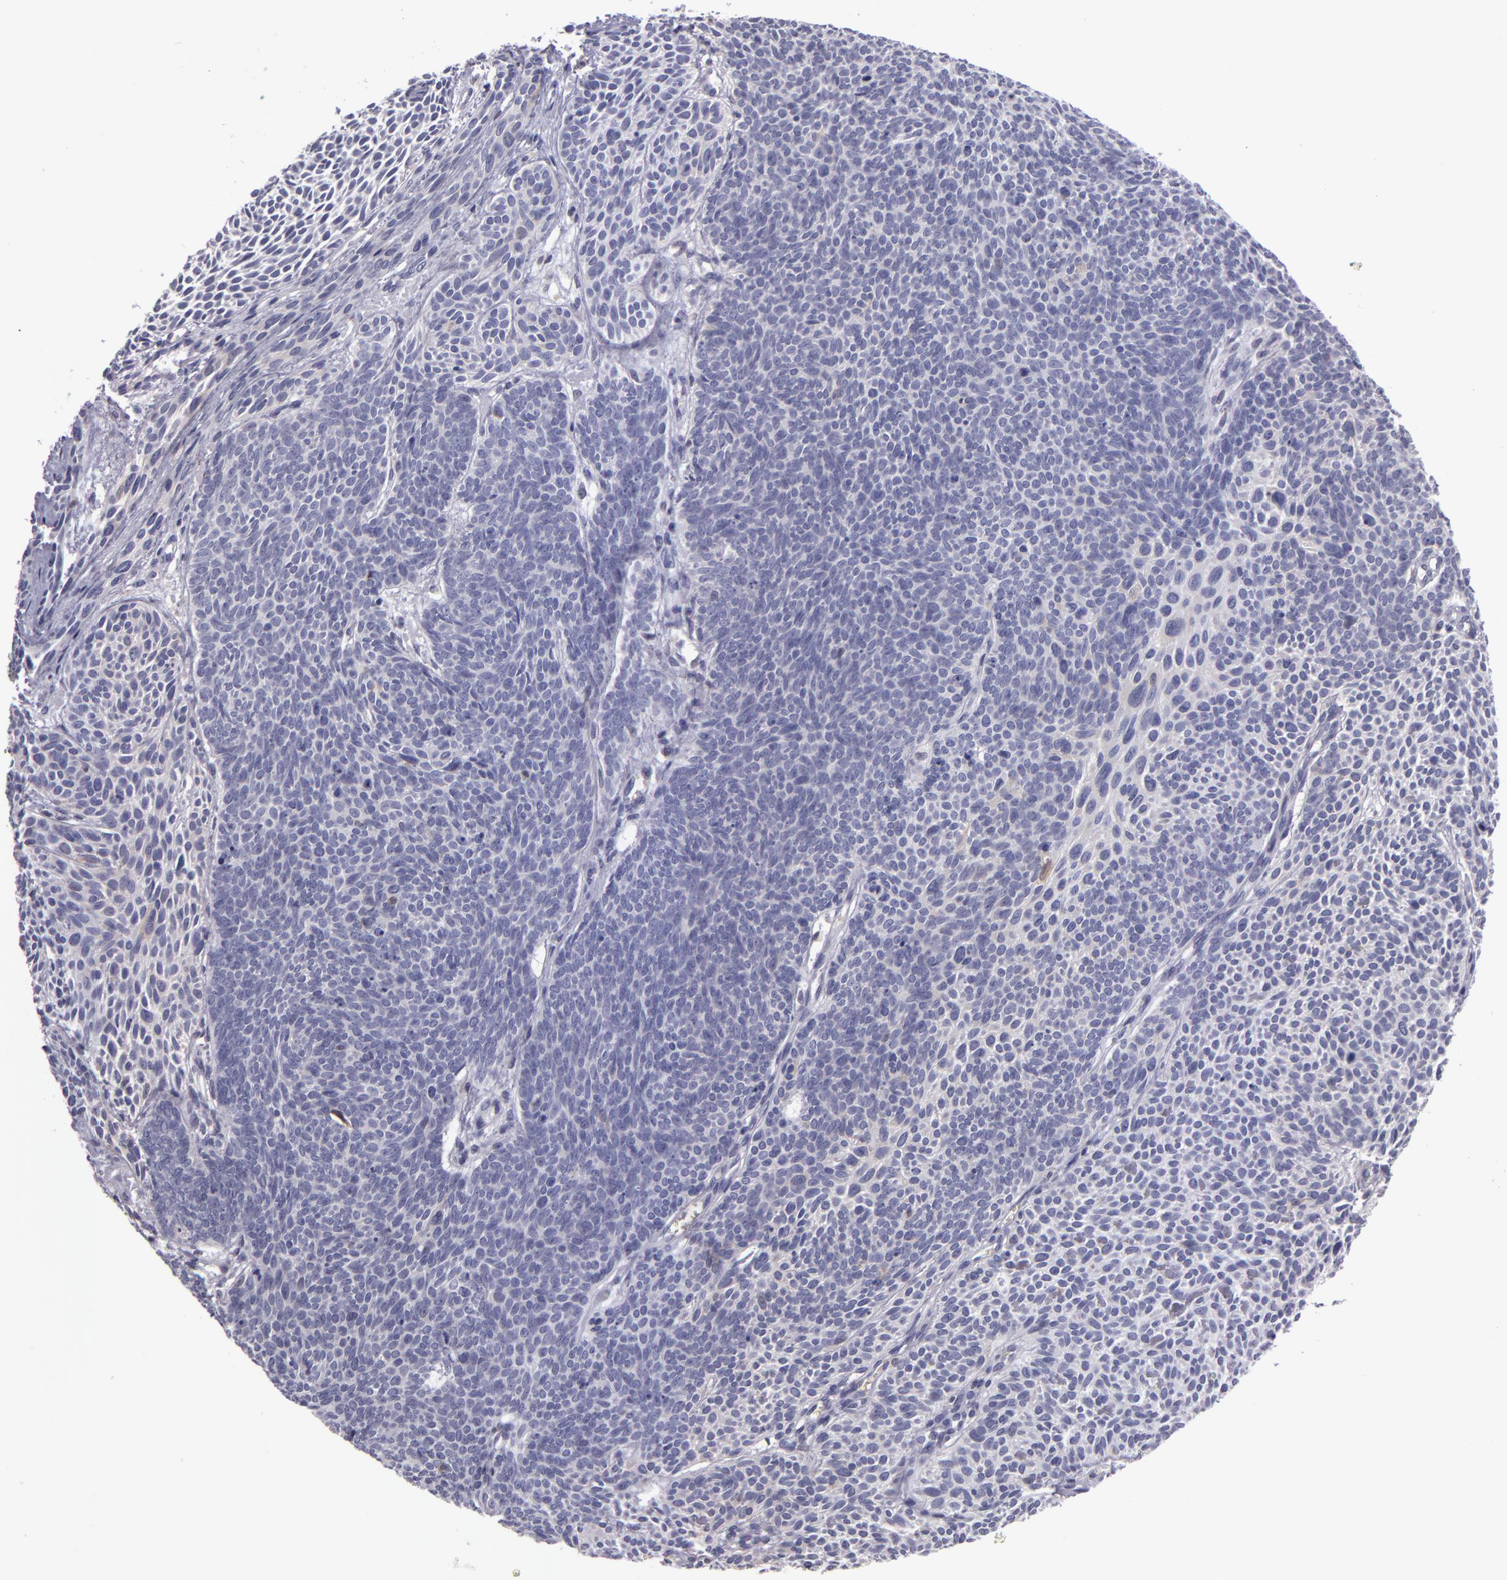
{"staining": {"intensity": "negative", "quantity": "none", "location": "none"}, "tissue": "skin cancer", "cell_type": "Tumor cells", "image_type": "cancer", "snomed": [{"axis": "morphology", "description": "Basal cell carcinoma"}, {"axis": "topography", "description": "Skin"}], "caption": "Micrograph shows no significant protein expression in tumor cells of basal cell carcinoma (skin). The staining was performed using DAB to visualize the protein expression in brown, while the nuclei were stained in blue with hematoxylin (Magnification: 20x).", "gene": "SNCB", "patient": {"sex": "male", "age": 84}}